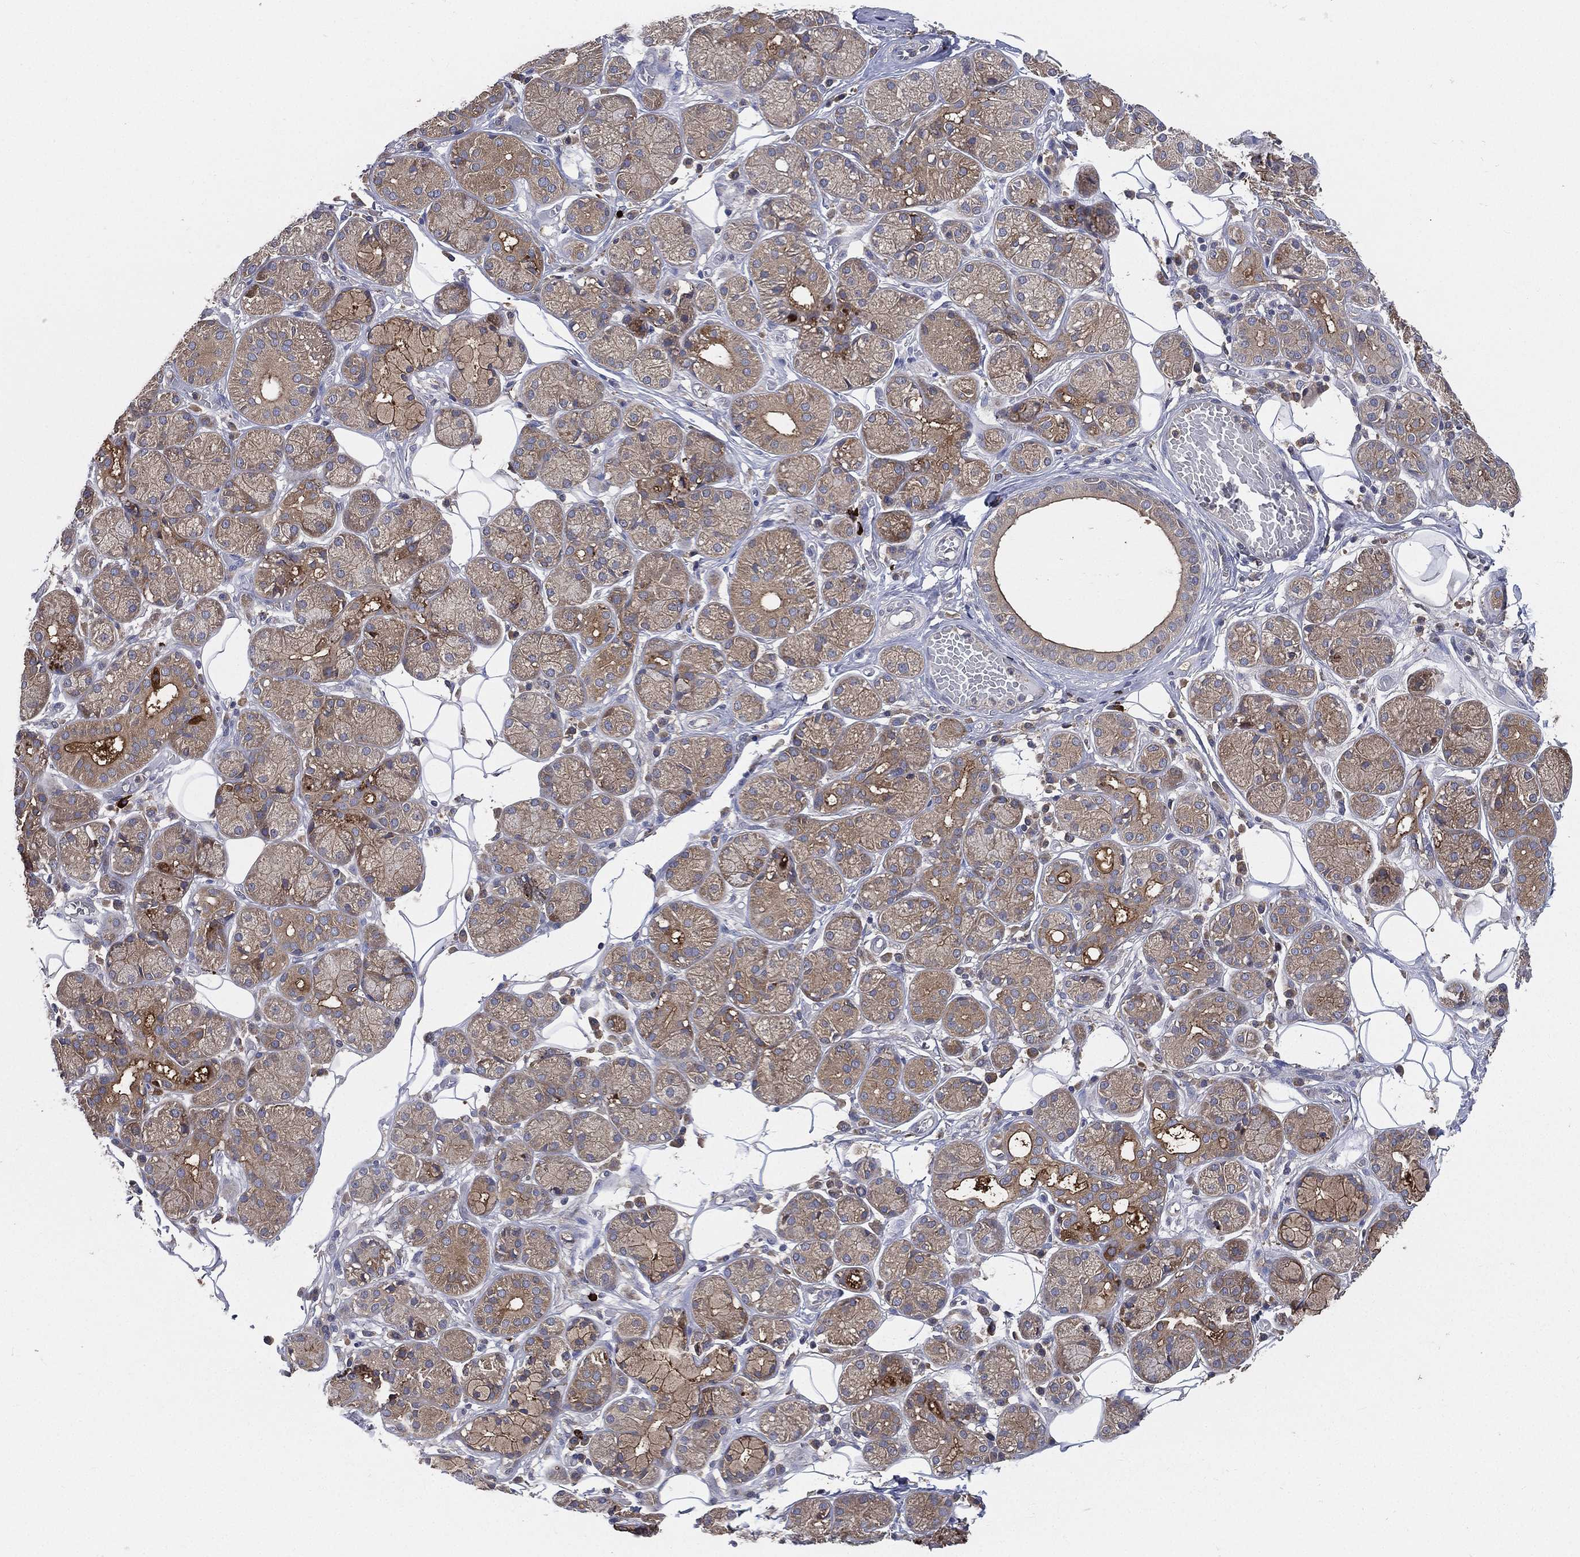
{"staining": {"intensity": "moderate", "quantity": "25%-75%", "location": "cytoplasmic/membranous"}, "tissue": "salivary gland", "cell_type": "Glandular cells", "image_type": "normal", "snomed": [{"axis": "morphology", "description": "Normal tissue, NOS"}, {"axis": "topography", "description": "Salivary gland"}, {"axis": "topography", "description": "Peripheral nerve tissue"}], "caption": "A high-resolution image shows immunohistochemistry (IHC) staining of unremarkable salivary gland, which shows moderate cytoplasmic/membranous positivity in approximately 25%-75% of glandular cells.", "gene": "SMPD3", "patient": {"sex": "male", "age": 71}}